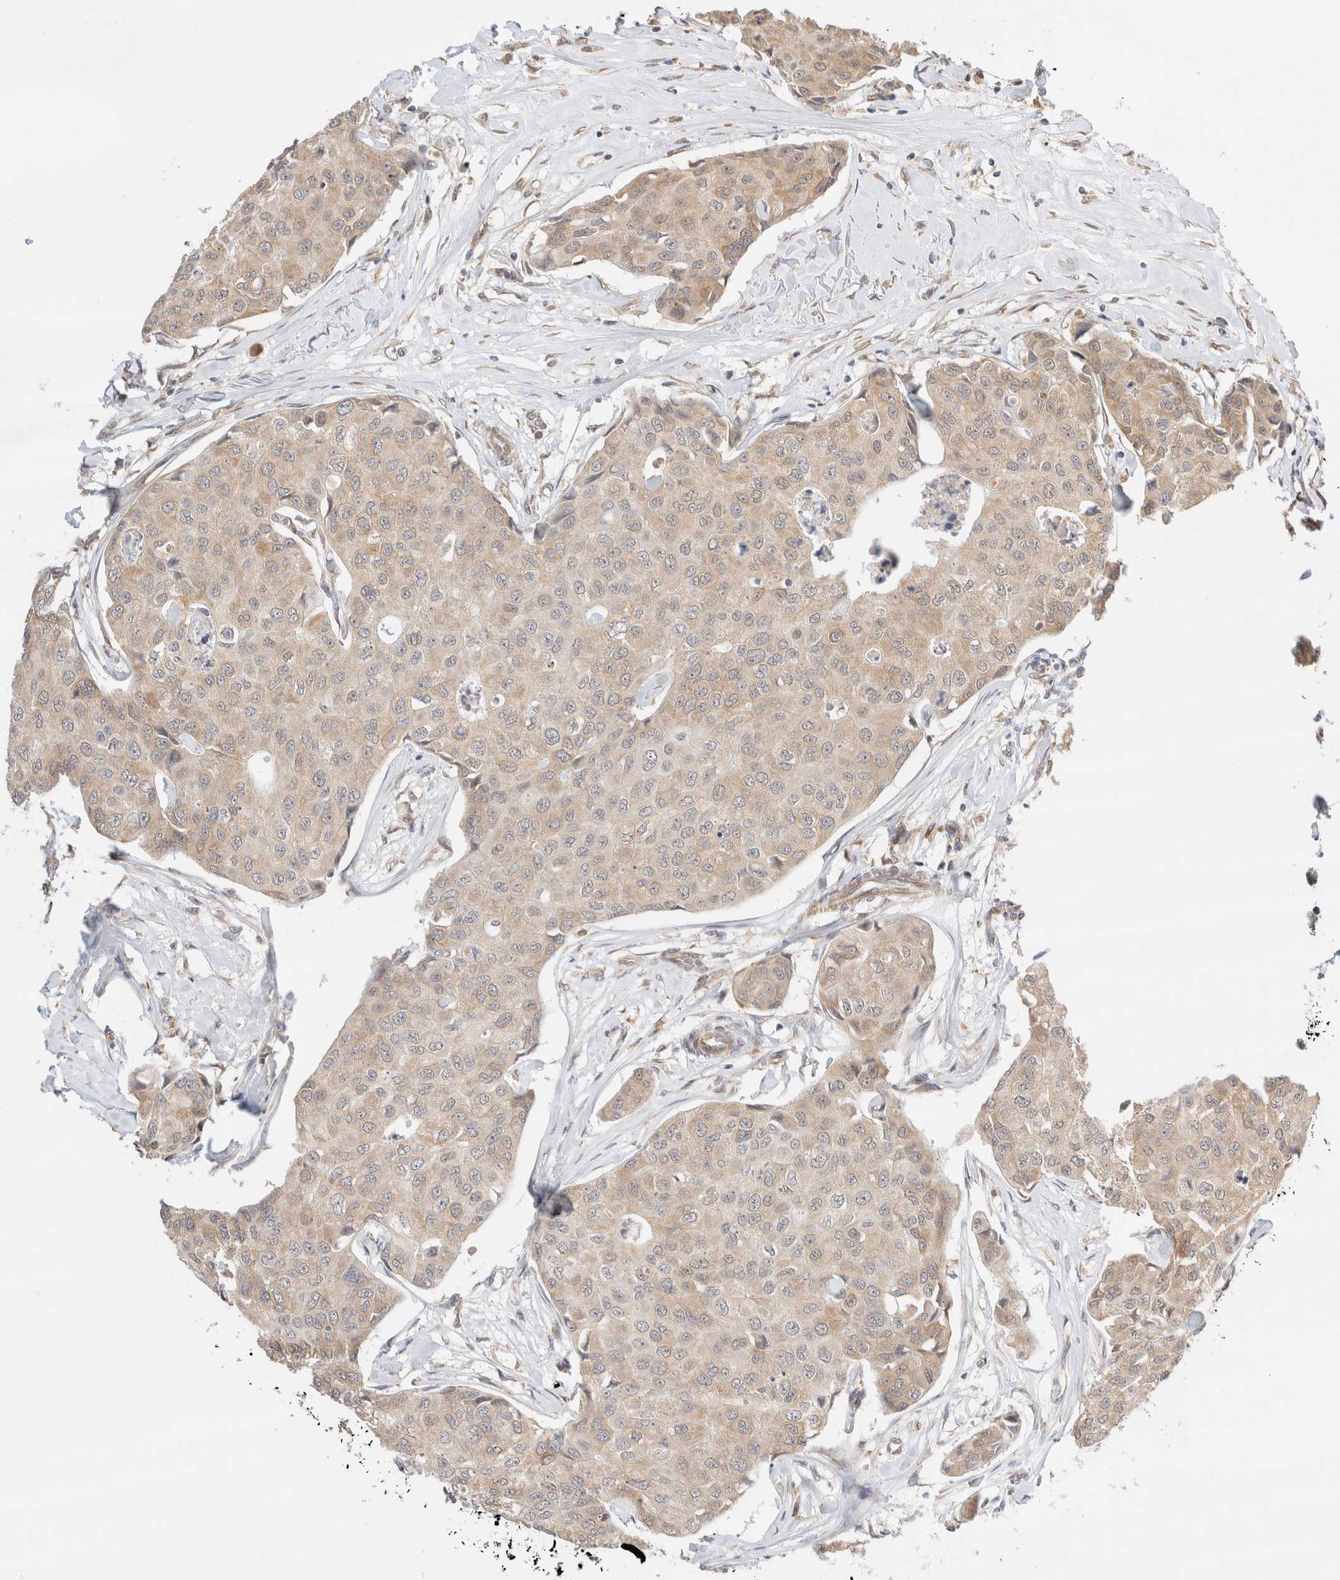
{"staining": {"intensity": "weak", "quantity": ">75%", "location": "cytoplasmic/membranous"}, "tissue": "breast cancer", "cell_type": "Tumor cells", "image_type": "cancer", "snomed": [{"axis": "morphology", "description": "Duct carcinoma"}, {"axis": "topography", "description": "Breast"}], "caption": "Weak cytoplasmic/membranous expression for a protein is appreciated in approximately >75% of tumor cells of invasive ductal carcinoma (breast) using immunohistochemistry.", "gene": "SYVN1", "patient": {"sex": "female", "age": 80}}